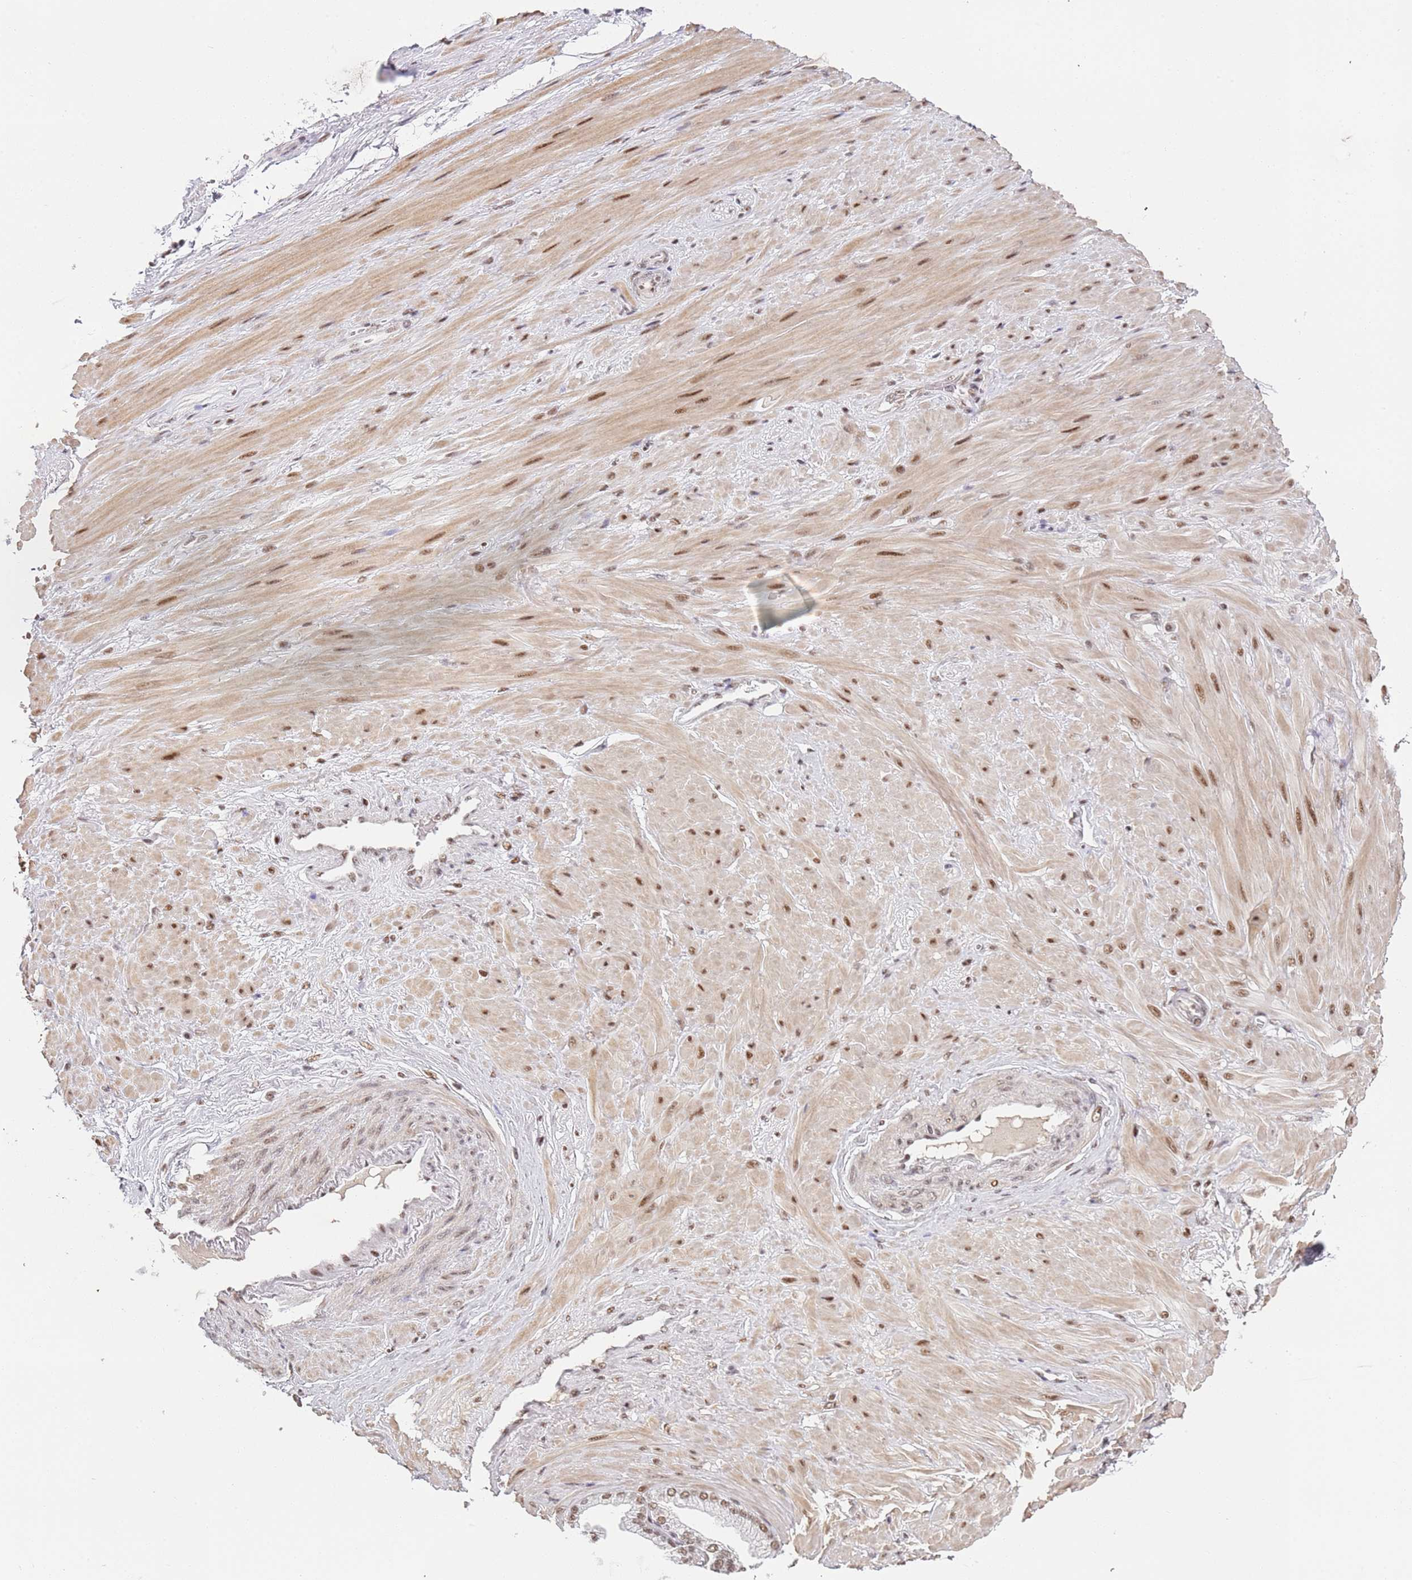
{"staining": {"intensity": "moderate", "quantity": ">75%", "location": "nuclear"}, "tissue": "adipose tissue", "cell_type": "Adipocytes", "image_type": "normal", "snomed": [{"axis": "morphology", "description": "Normal tissue, NOS"}, {"axis": "morphology", "description": "Adenocarcinoma, Low grade"}, {"axis": "topography", "description": "Prostate"}, {"axis": "topography", "description": "Peripheral nerve tissue"}], "caption": "This is a photomicrograph of immunohistochemistry (IHC) staining of unremarkable adipose tissue, which shows moderate expression in the nuclear of adipocytes.", "gene": "AKAP8L", "patient": {"sex": "male", "age": 63}}